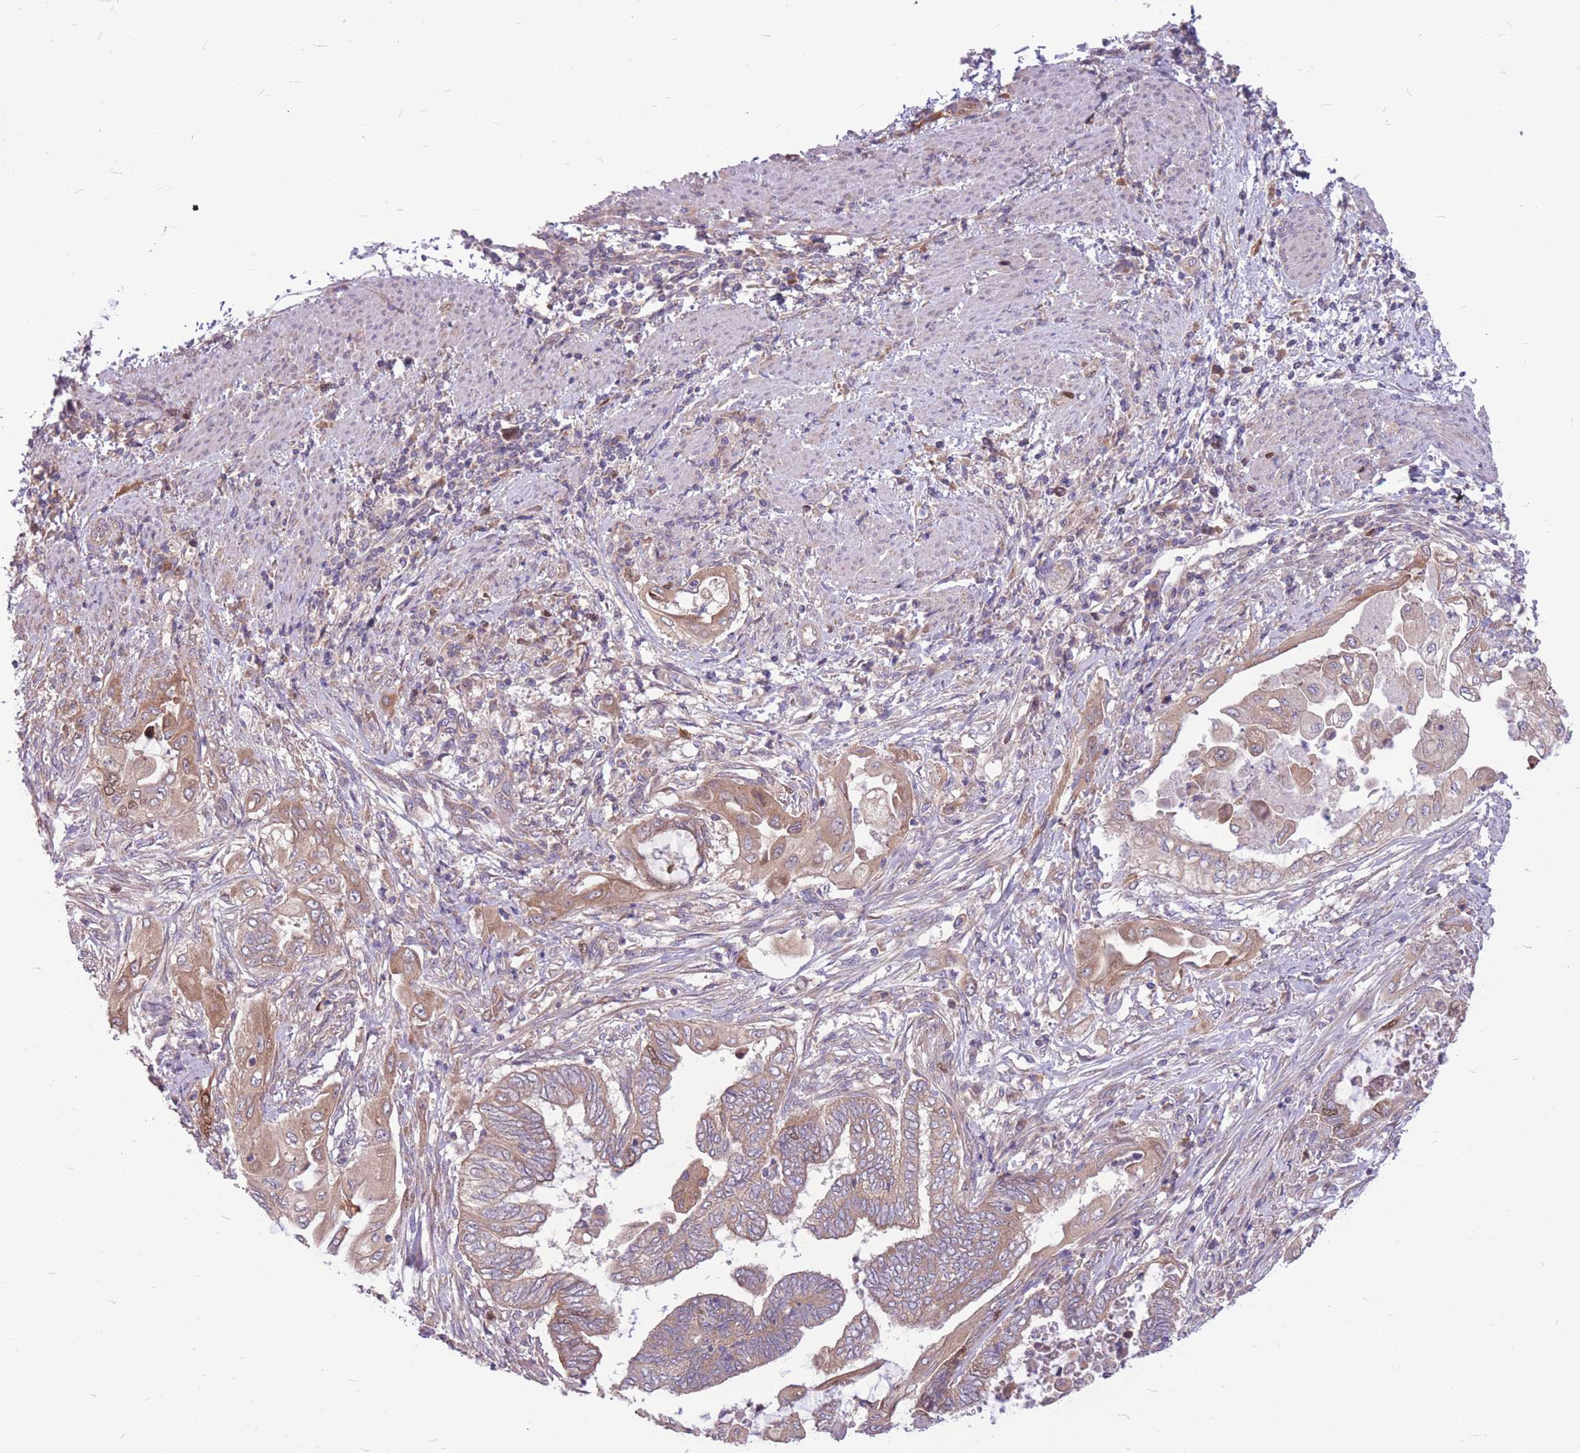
{"staining": {"intensity": "moderate", "quantity": "<25%", "location": "cytoplasmic/membranous,nuclear"}, "tissue": "endometrial cancer", "cell_type": "Tumor cells", "image_type": "cancer", "snomed": [{"axis": "morphology", "description": "Adenocarcinoma, NOS"}, {"axis": "topography", "description": "Uterus"}, {"axis": "topography", "description": "Endometrium"}], "caption": "Endometrial adenocarcinoma stained for a protein shows moderate cytoplasmic/membranous and nuclear positivity in tumor cells. The protein of interest is stained brown, and the nuclei are stained in blue (DAB IHC with brightfield microscopy, high magnification).", "gene": "GMNN", "patient": {"sex": "female", "age": 70}}